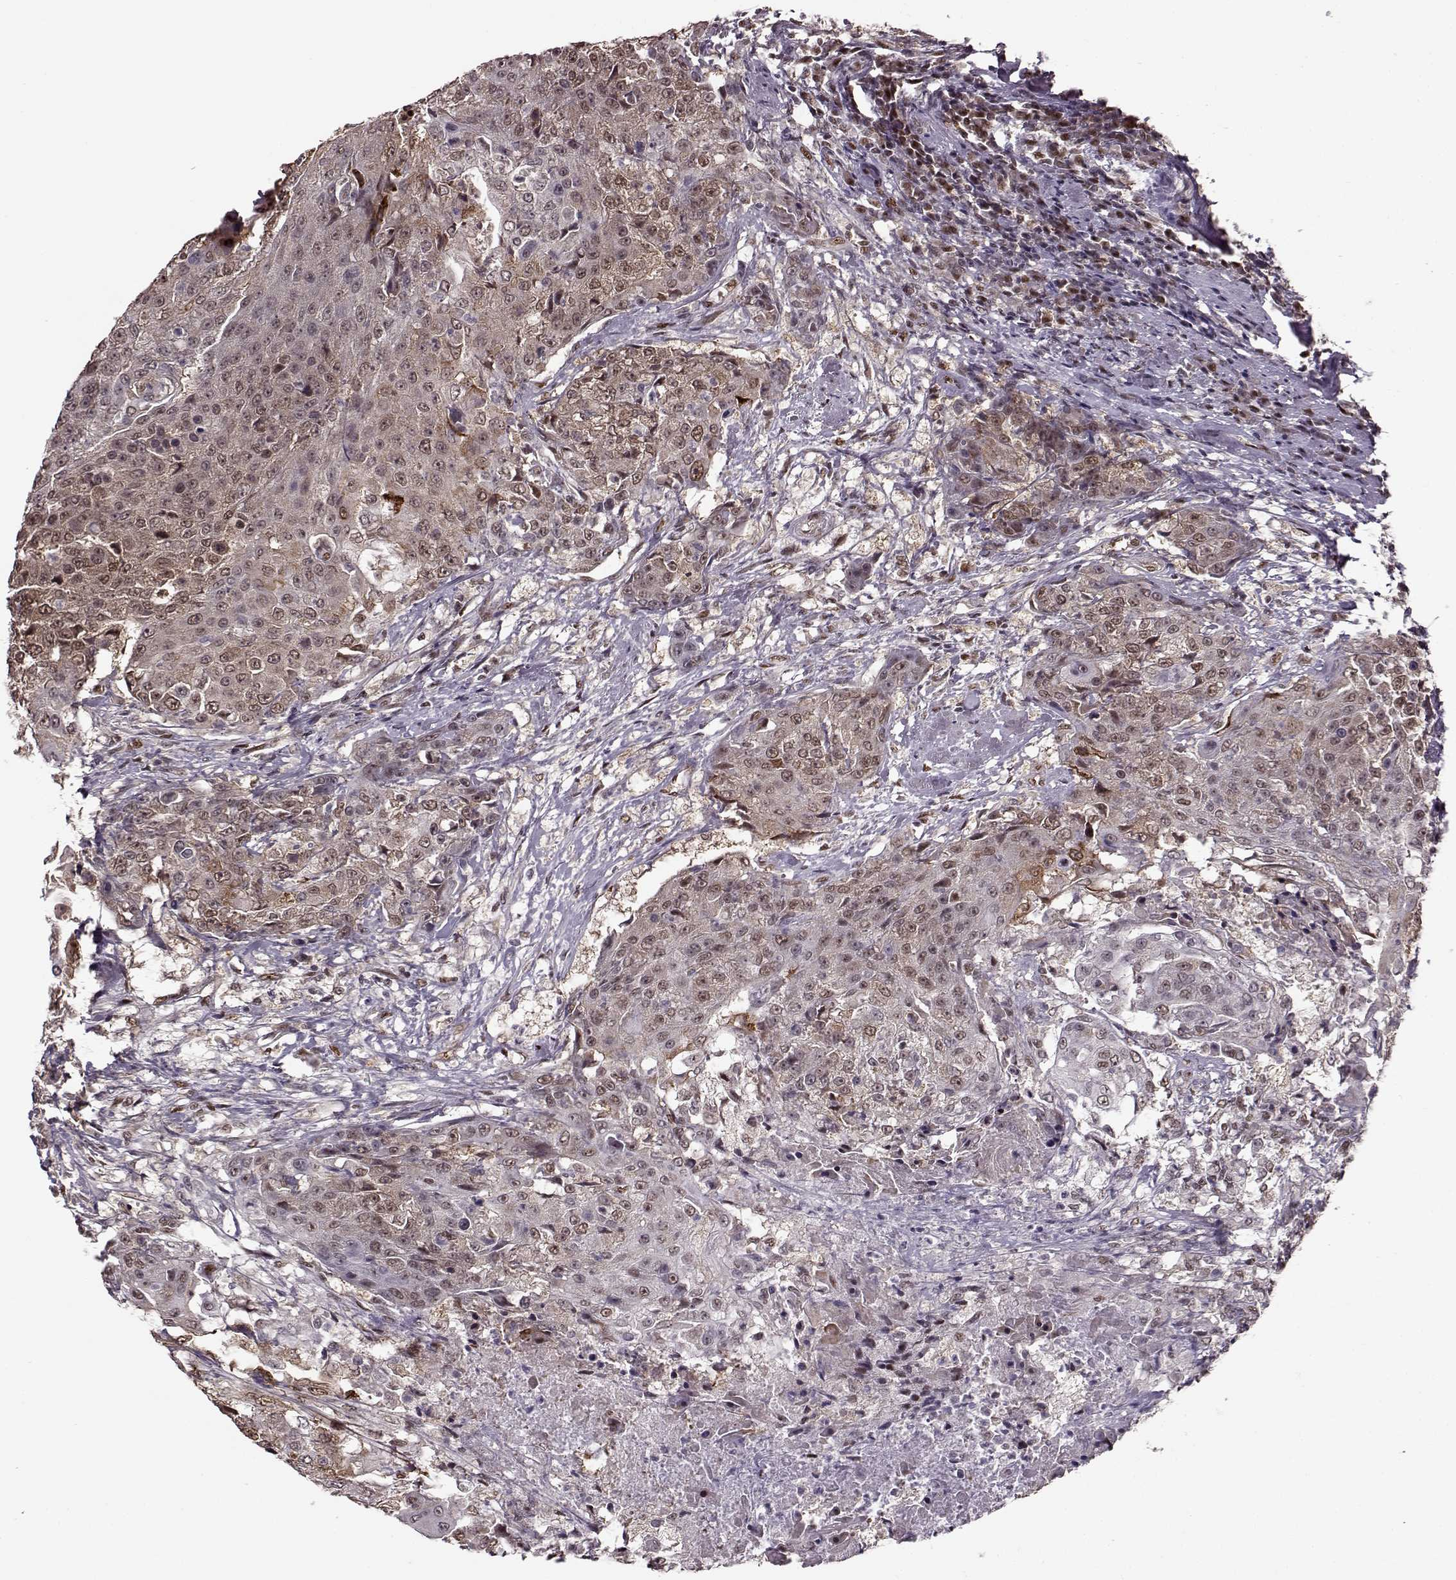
{"staining": {"intensity": "moderate", "quantity": "25%-75%", "location": "nuclear"}, "tissue": "urothelial cancer", "cell_type": "Tumor cells", "image_type": "cancer", "snomed": [{"axis": "morphology", "description": "Urothelial carcinoma, High grade"}, {"axis": "topography", "description": "Urinary bladder"}], "caption": "This micrograph reveals immunohistochemistry (IHC) staining of human urothelial carcinoma (high-grade), with medium moderate nuclear expression in about 25%-75% of tumor cells.", "gene": "FTO", "patient": {"sex": "female", "age": 63}}